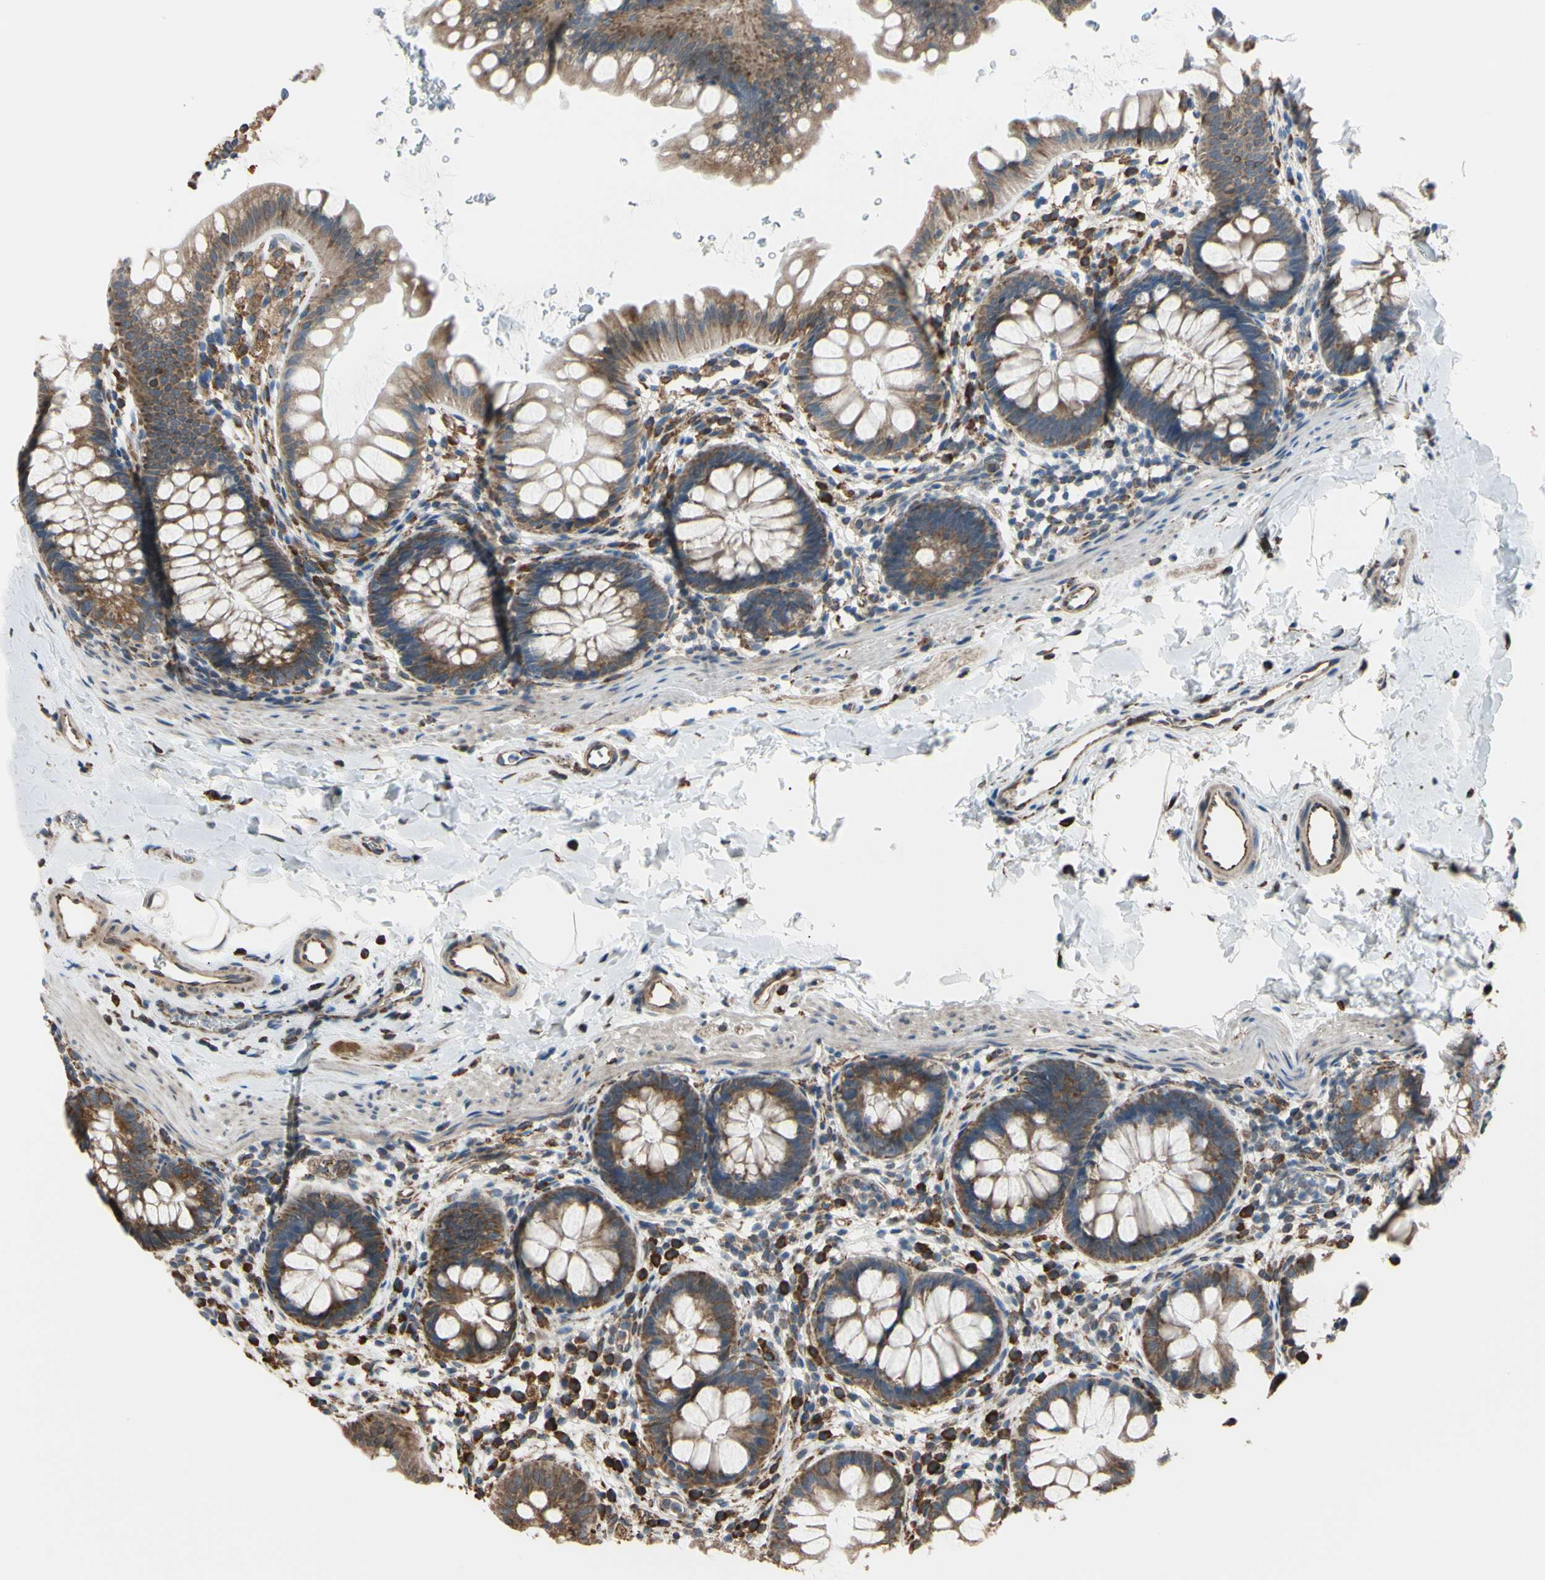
{"staining": {"intensity": "strong", "quantity": ">75%", "location": "cytoplasmic/membranous"}, "tissue": "rectum", "cell_type": "Glandular cells", "image_type": "normal", "snomed": [{"axis": "morphology", "description": "Normal tissue, NOS"}, {"axis": "topography", "description": "Rectum"}], "caption": "Immunohistochemical staining of normal human rectum exhibits strong cytoplasmic/membranous protein expression in about >75% of glandular cells. The protein is shown in brown color, while the nuclei are stained blue.", "gene": "BMF", "patient": {"sex": "female", "age": 24}}